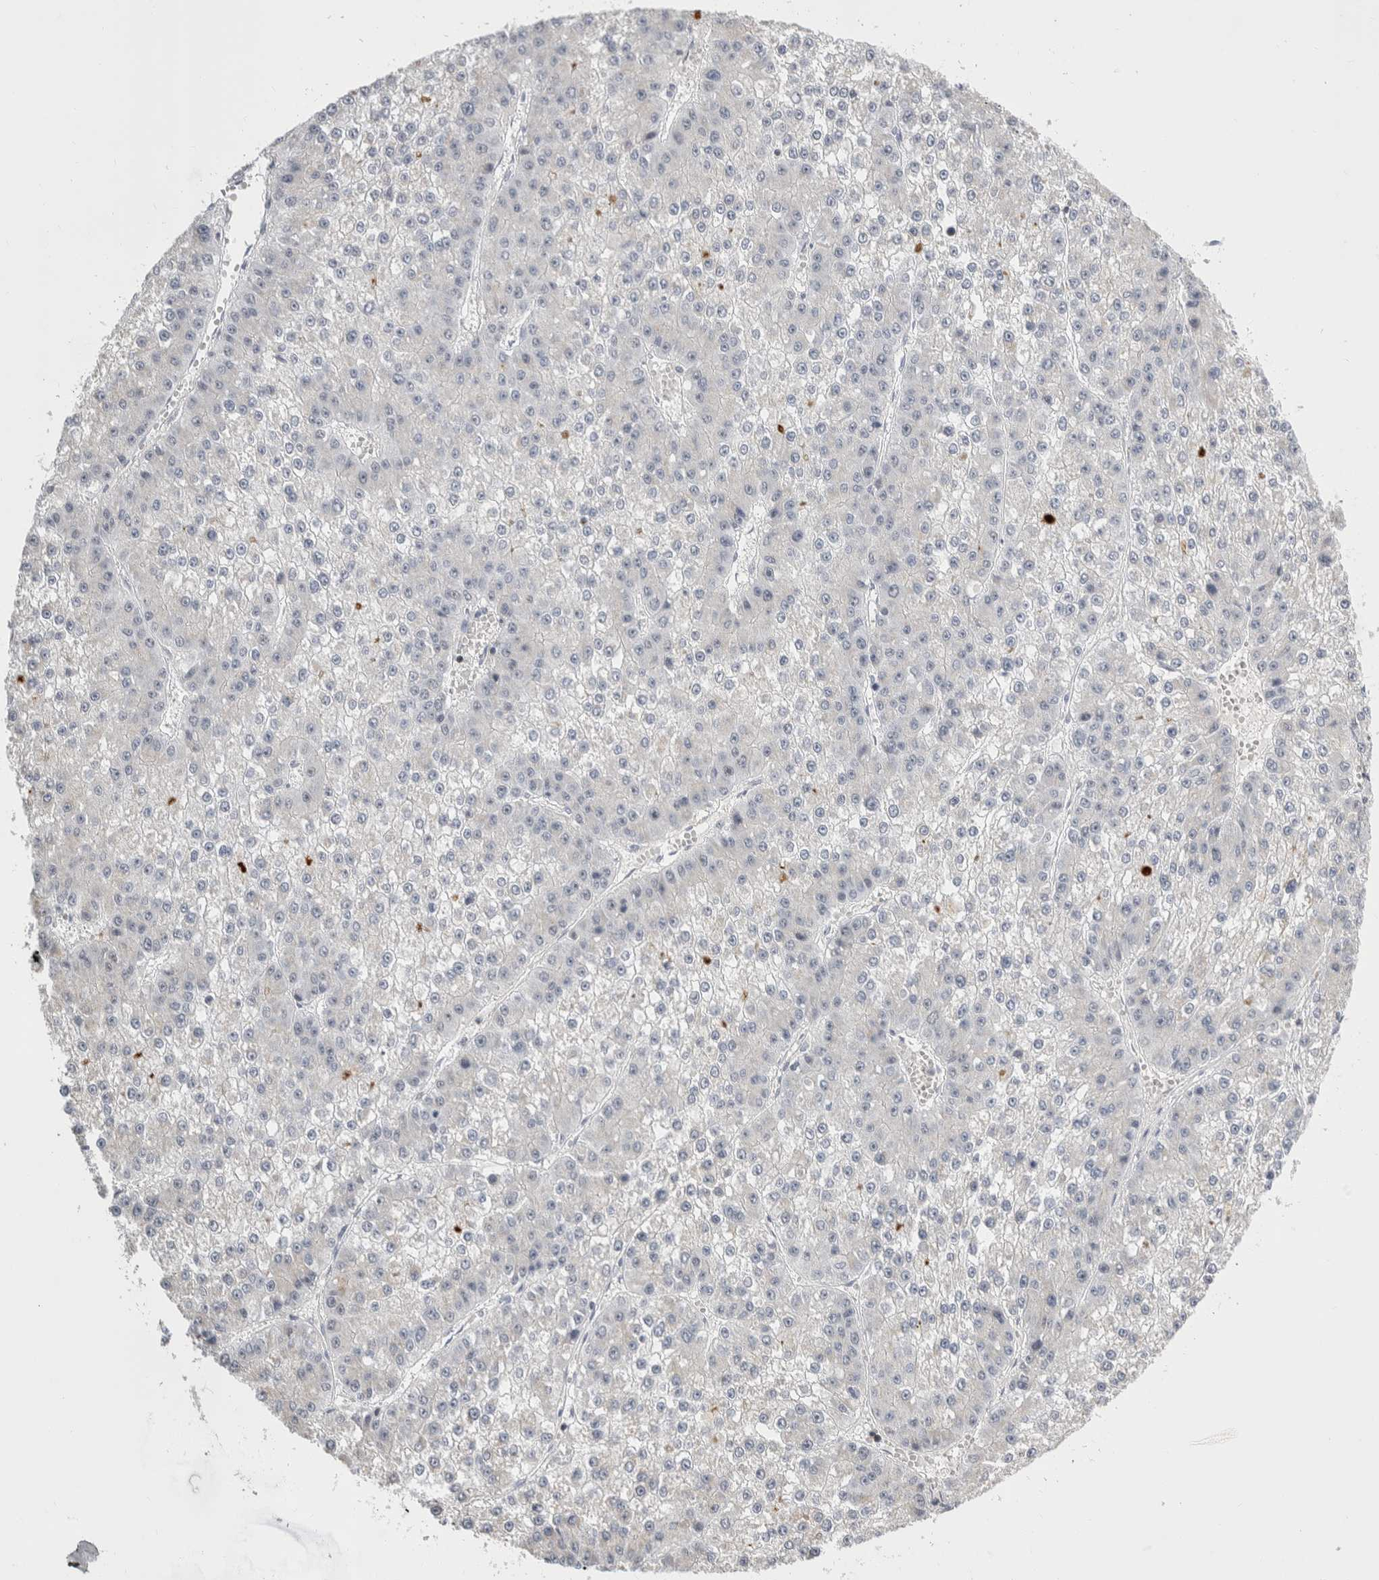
{"staining": {"intensity": "negative", "quantity": "none", "location": "none"}, "tissue": "liver cancer", "cell_type": "Tumor cells", "image_type": "cancer", "snomed": [{"axis": "morphology", "description": "Carcinoma, Hepatocellular, NOS"}, {"axis": "topography", "description": "Liver"}], "caption": "Immunohistochemistry (IHC) histopathology image of liver cancer stained for a protein (brown), which shows no positivity in tumor cells.", "gene": "CEP295NL", "patient": {"sex": "female", "age": 73}}